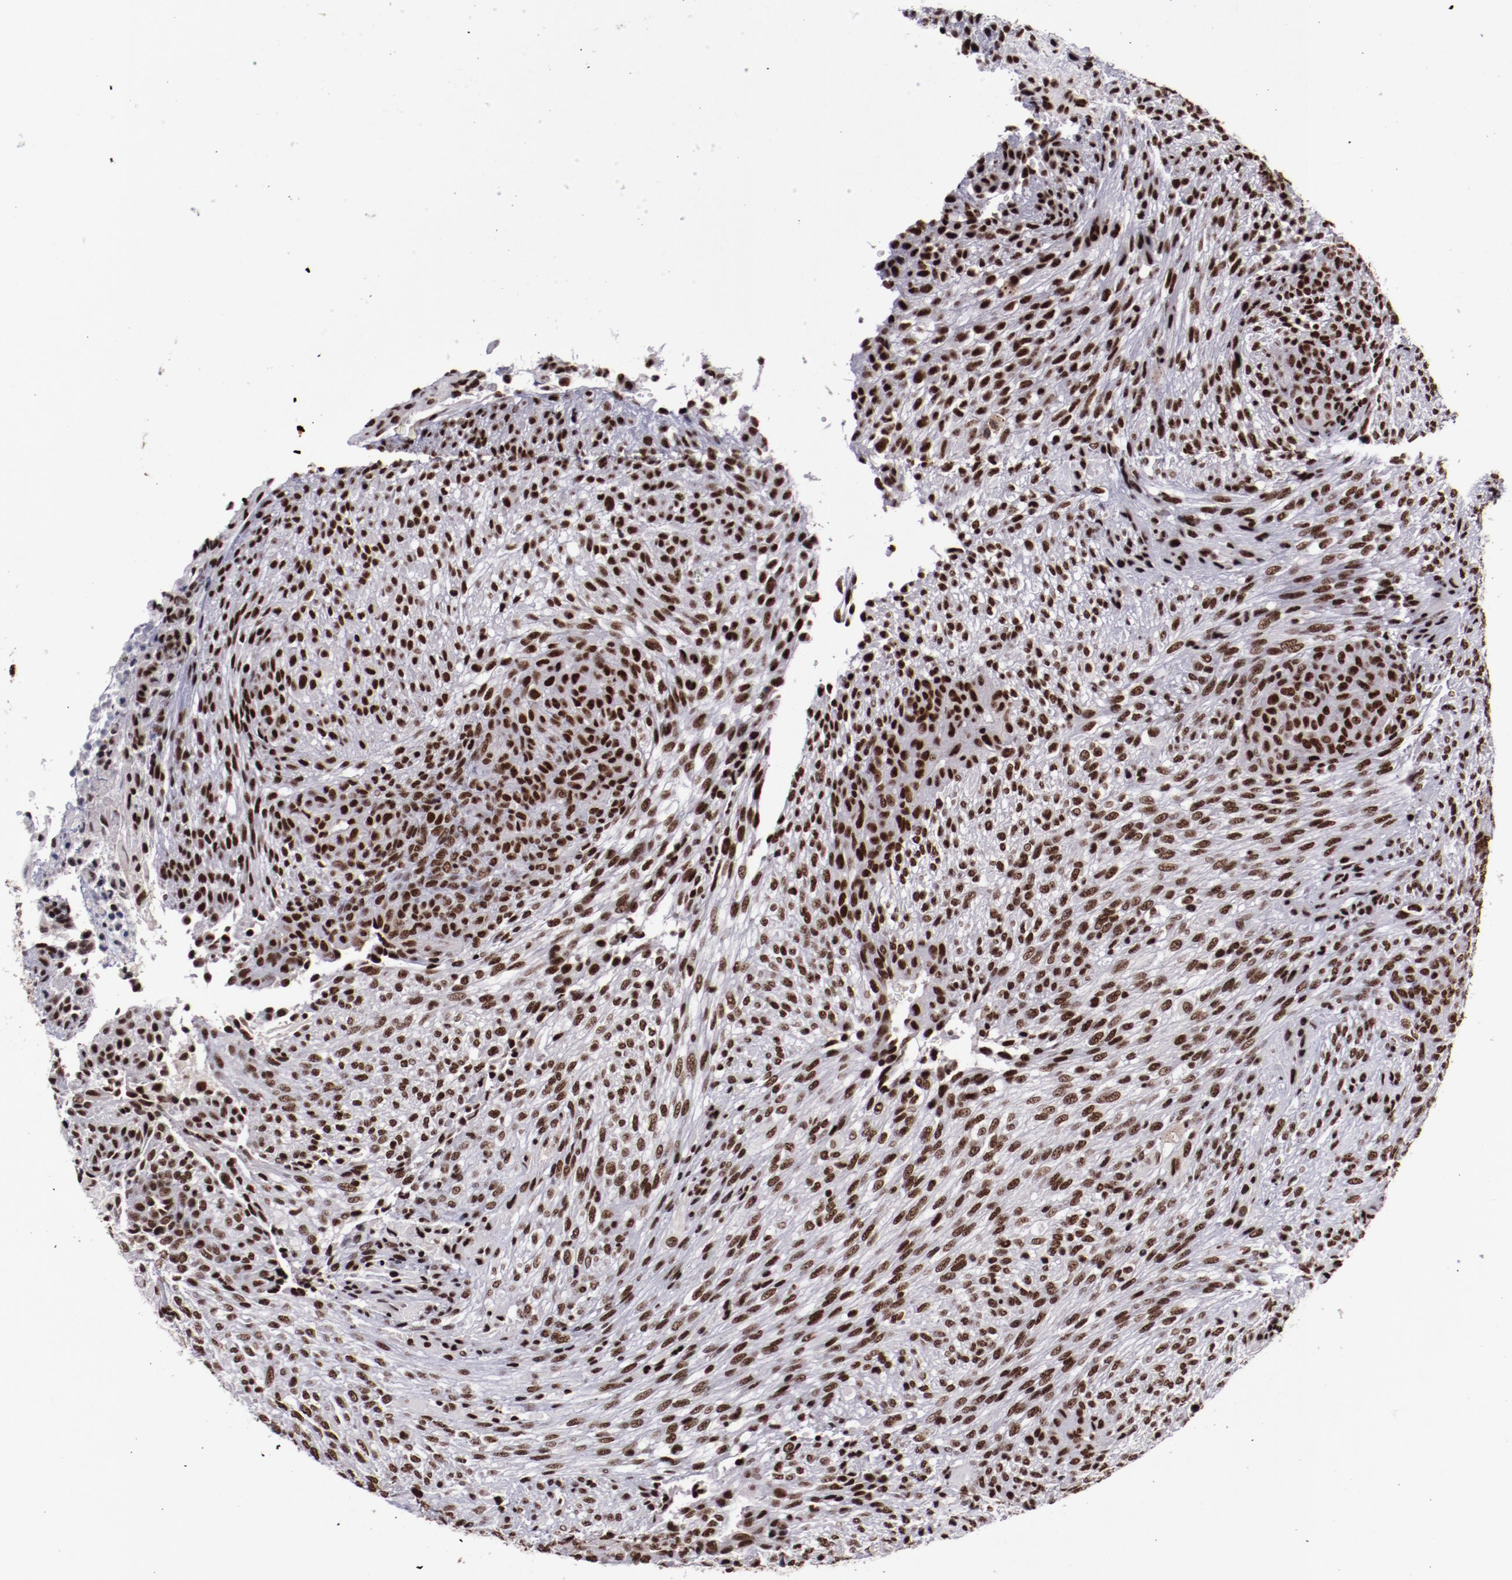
{"staining": {"intensity": "moderate", "quantity": ">75%", "location": "nuclear"}, "tissue": "glioma", "cell_type": "Tumor cells", "image_type": "cancer", "snomed": [{"axis": "morphology", "description": "Glioma, malignant, High grade"}, {"axis": "topography", "description": "Cerebral cortex"}], "caption": "Malignant high-grade glioma was stained to show a protein in brown. There is medium levels of moderate nuclear positivity in about >75% of tumor cells.", "gene": "ERH", "patient": {"sex": "female", "age": 55}}